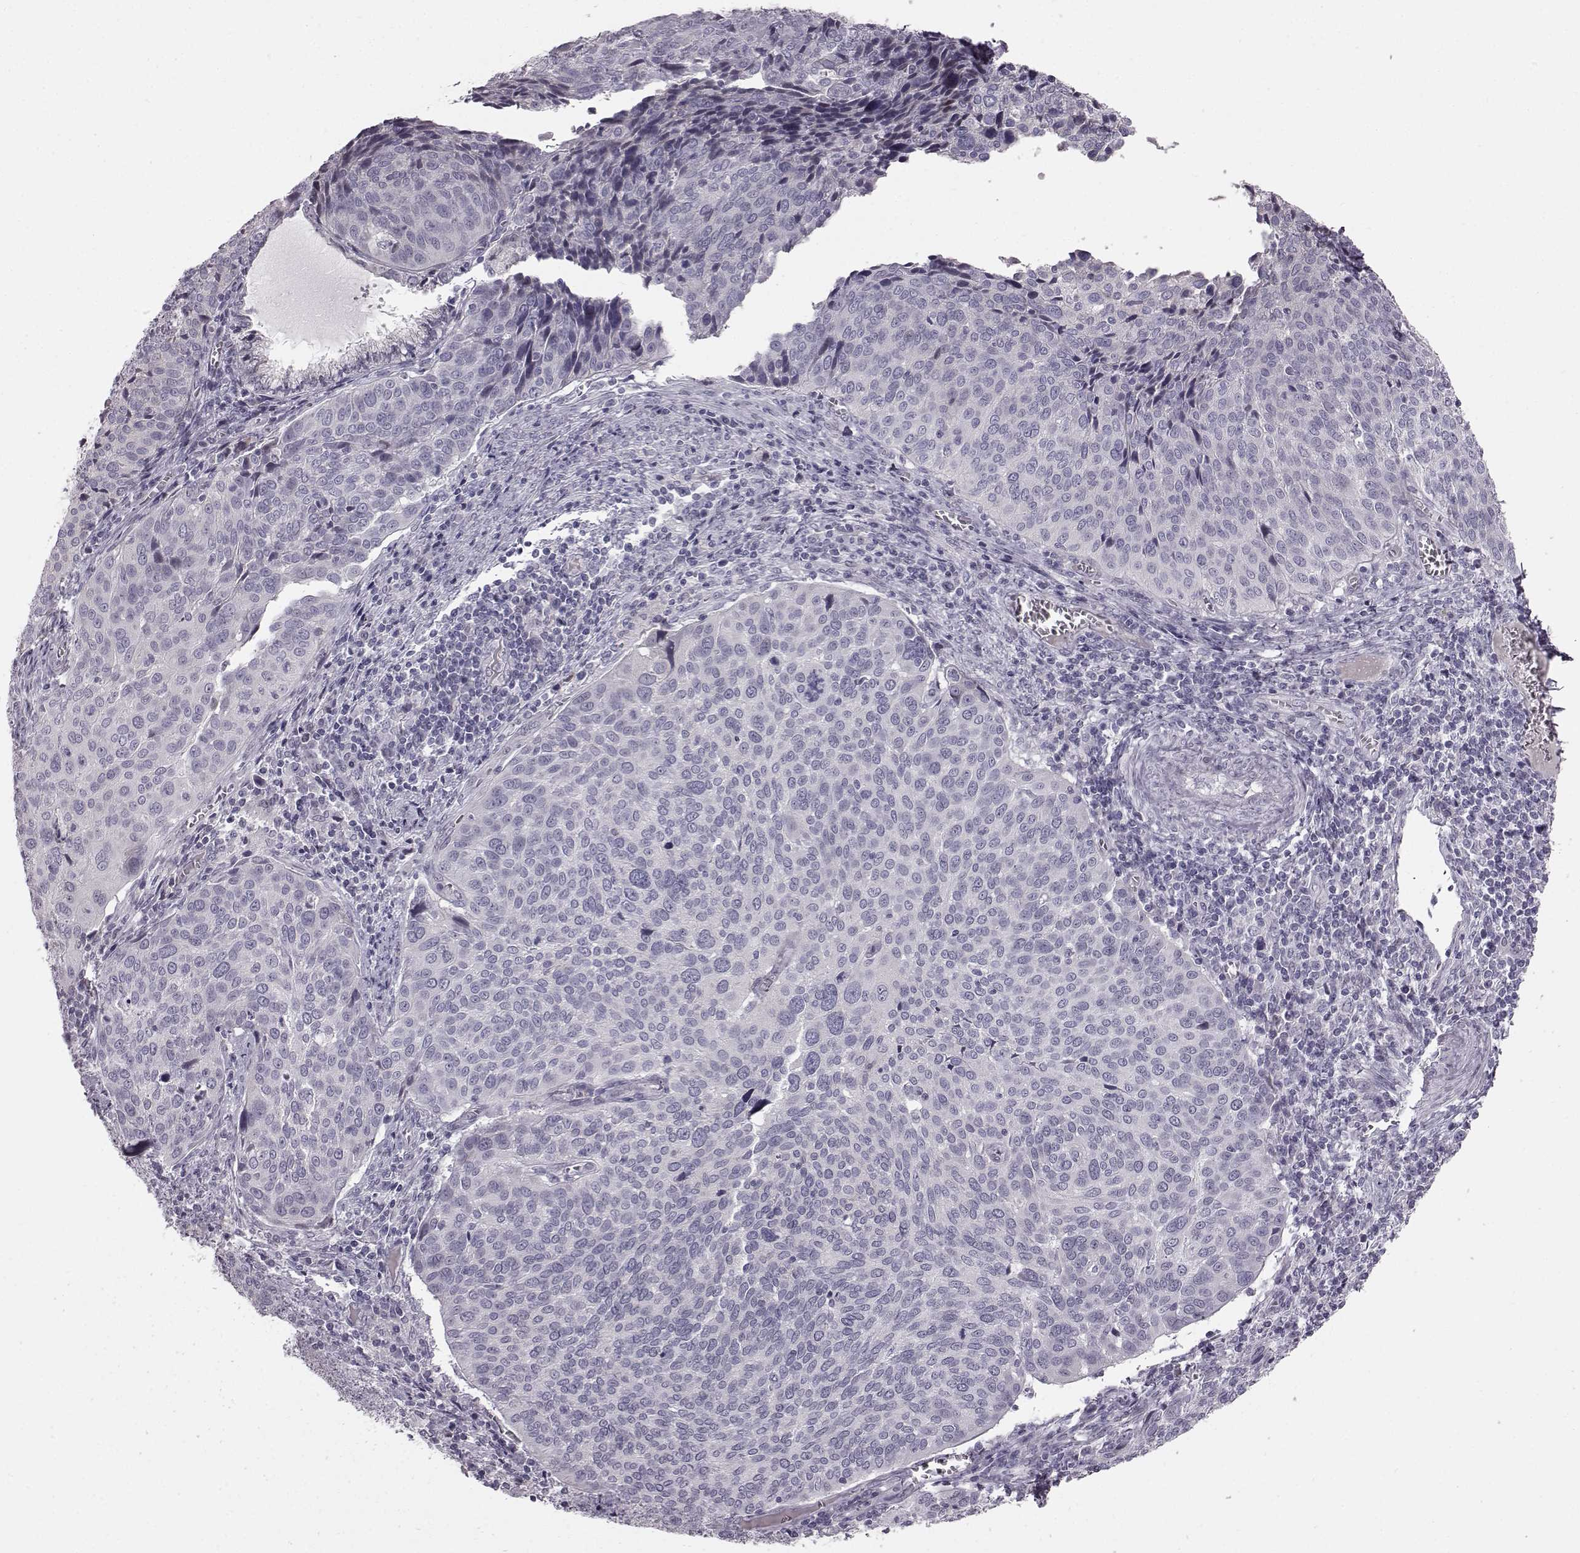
{"staining": {"intensity": "negative", "quantity": "none", "location": "none"}, "tissue": "cervical cancer", "cell_type": "Tumor cells", "image_type": "cancer", "snomed": [{"axis": "morphology", "description": "Squamous cell carcinoma, NOS"}, {"axis": "topography", "description": "Cervix"}], "caption": "The micrograph displays no staining of tumor cells in squamous cell carcinoma (cervical).", "gene": "TCHHL1", "patient": {"sex": "female", "age": 39}}